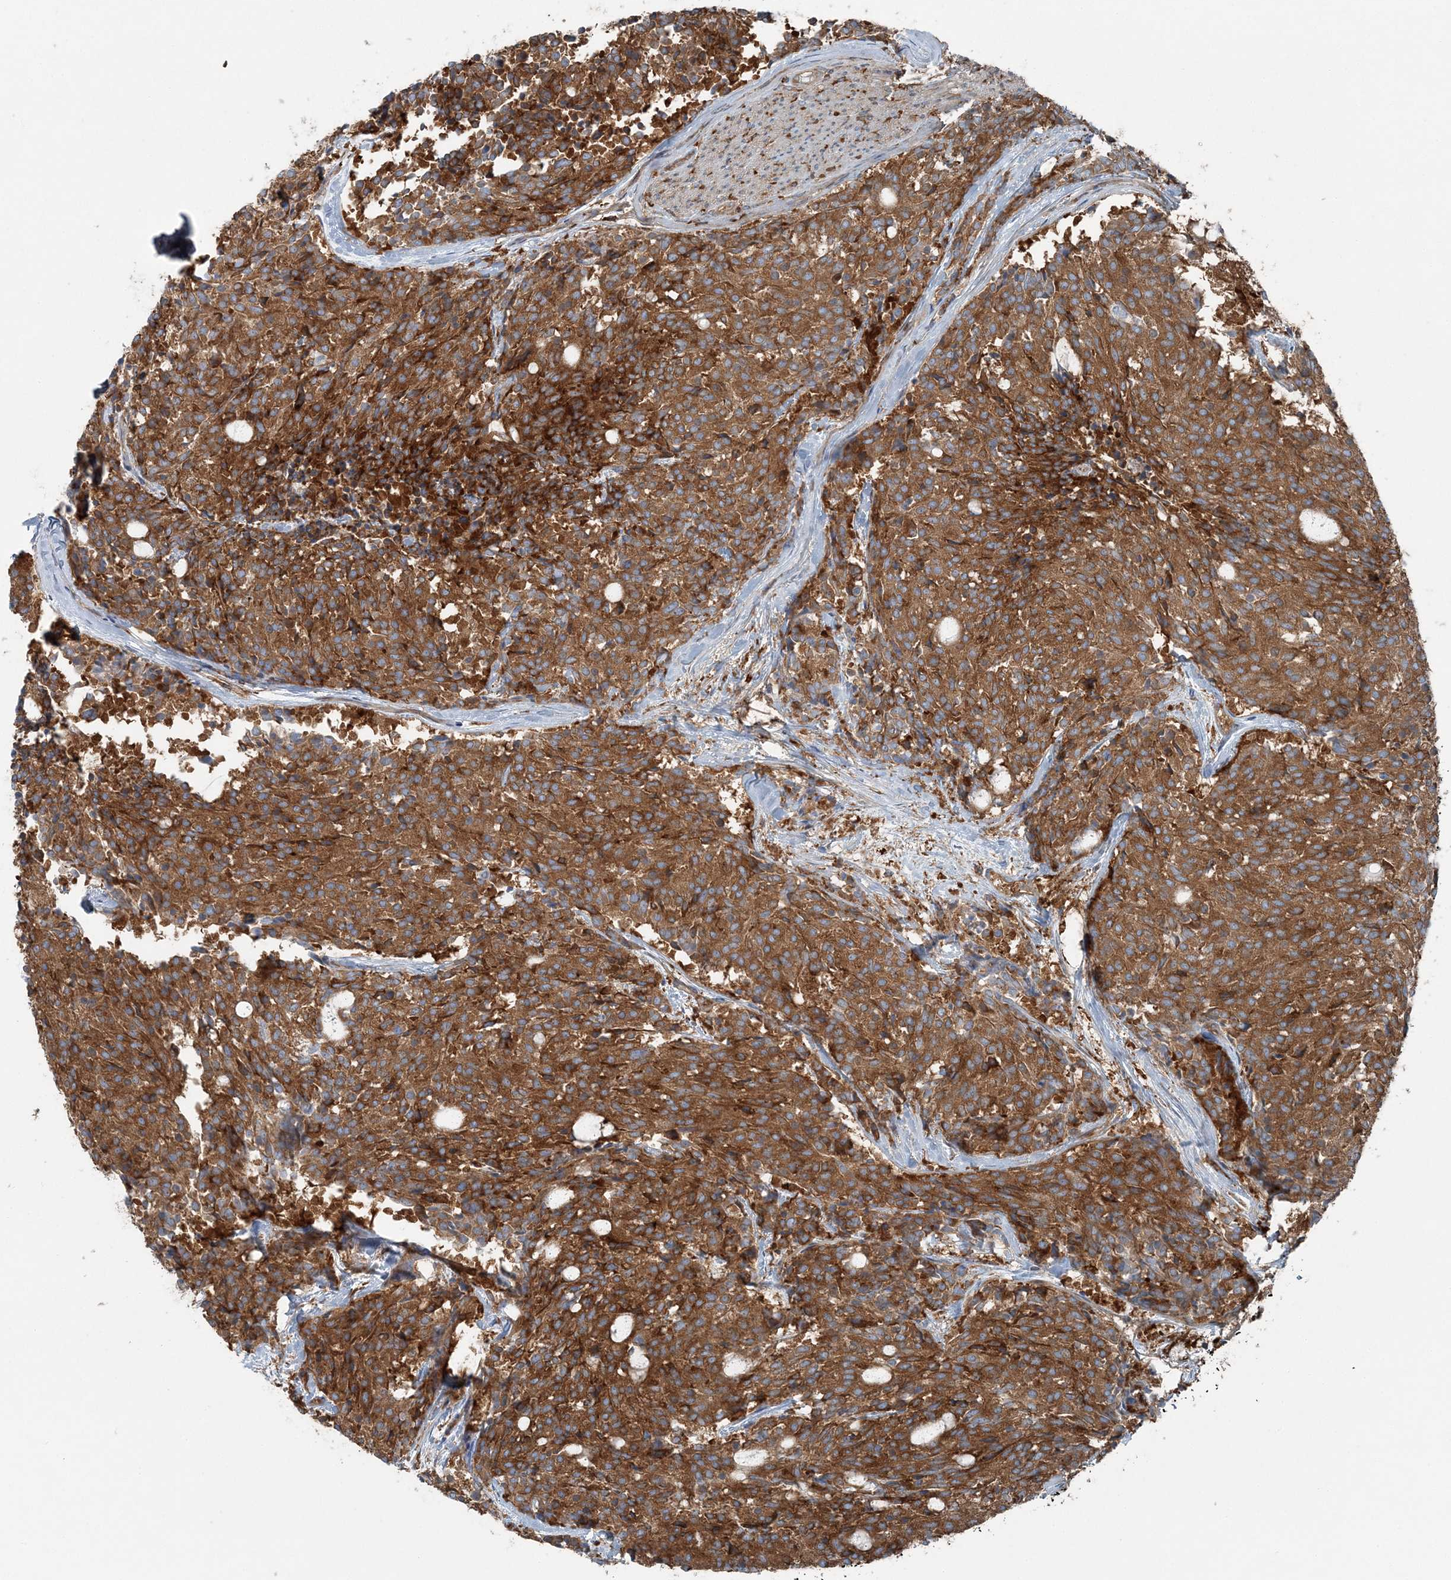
{"staining": {"intensity": "strong", "quantity": ">75%", "location": "cytoplasmic/membranous"}, "tissue": "carcinoid", "cell_type": "Tumor cells", "image_type": "cancer", "snomed": [{"axis": "morphology", "description": "Carcinoid, malignant, NOS"}, {"axis": "topography", "description": "Pancreas"}], "caption": "Carcinoid tissue exhibits strong cytoplasmic/membranous positivity in approximately >75% of tumor cells (DAB IHC, brown staining for protein, blue staining for nuclei).", "gene": "SNX2", "patient": {"sex": "female", "age": 54}}